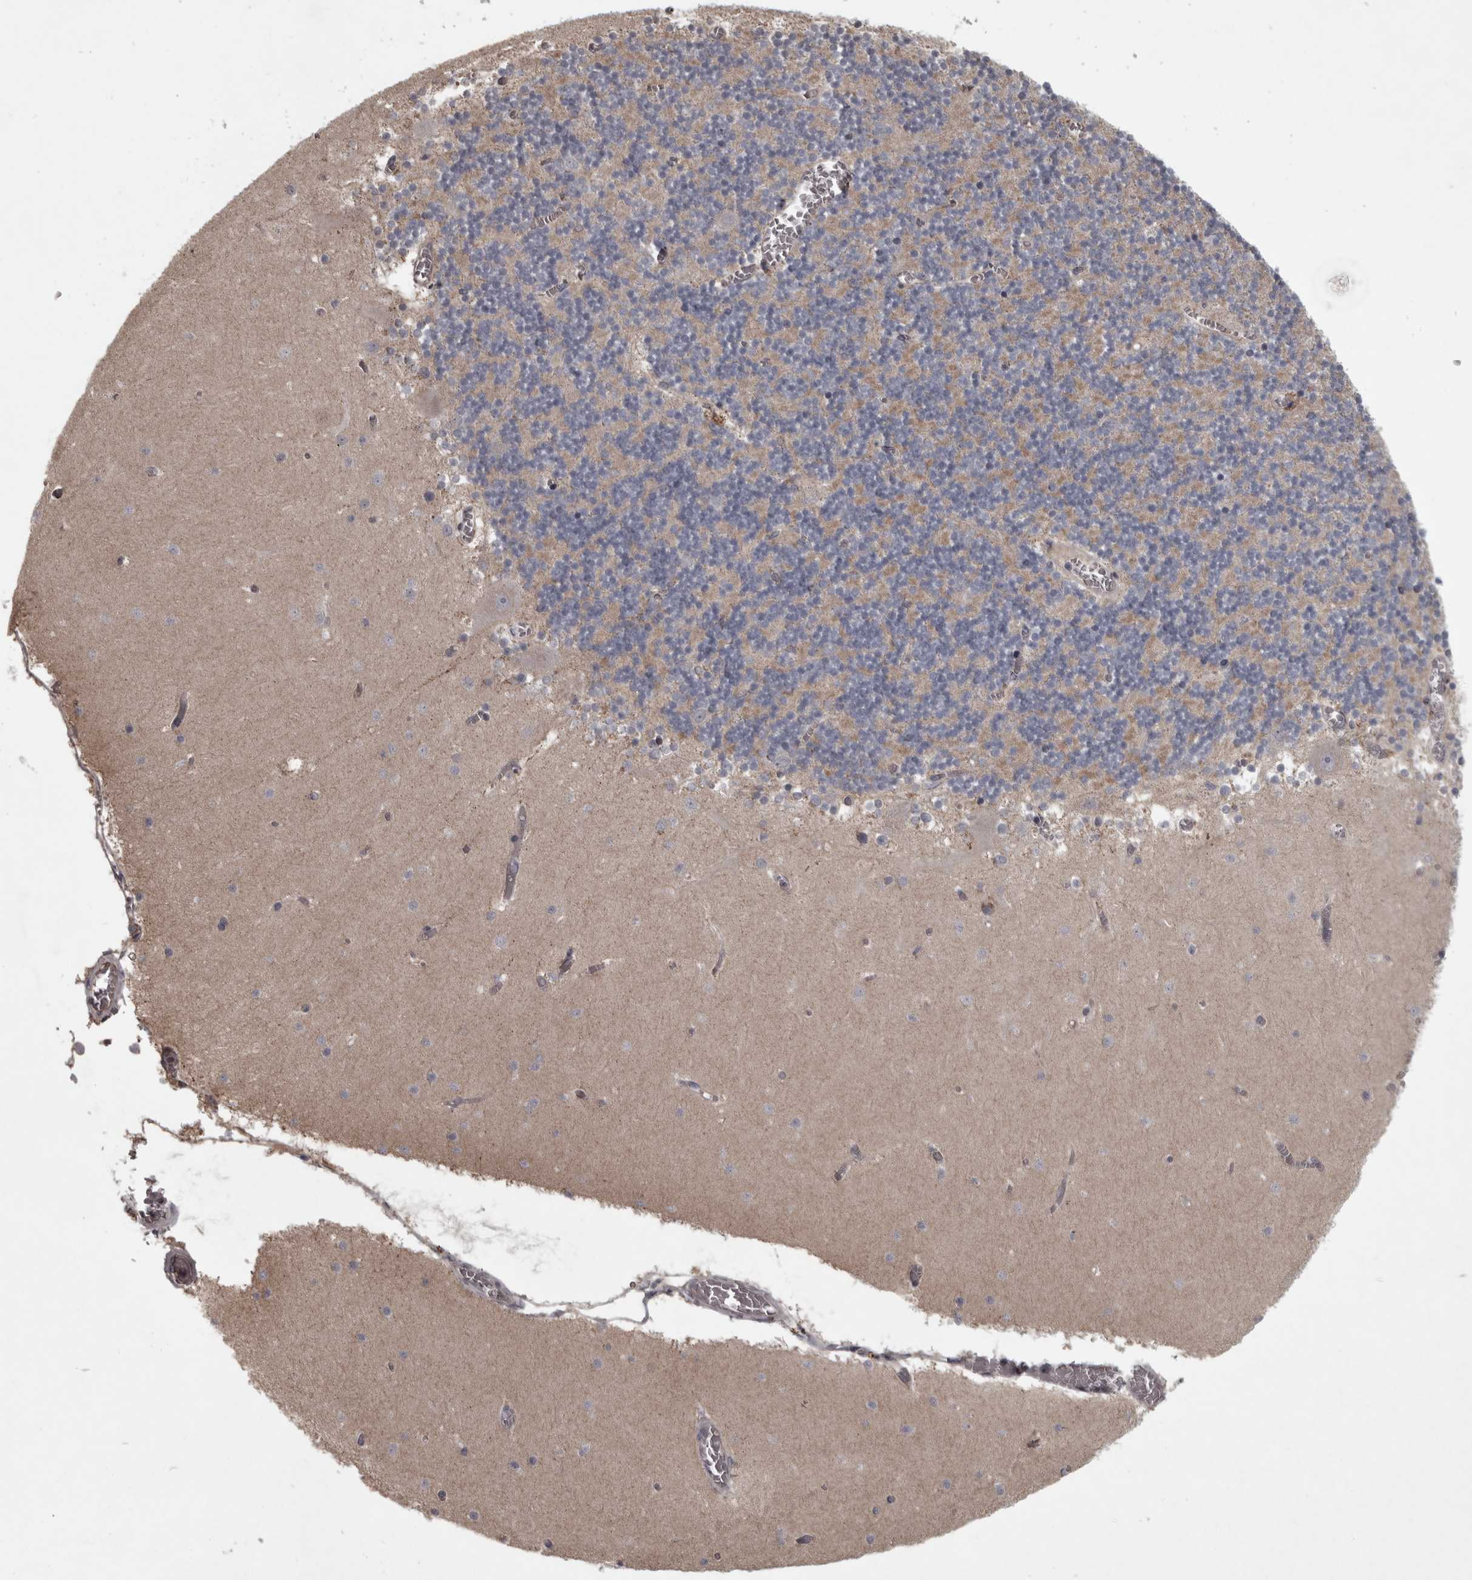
{"staining": {"intensity": "moderate", "quantity": "<25%", "location": "cytoplasmic/membranous"}, "tissue": "cerebellum", "cell_type": "Cells in granular layer", "image_type": "normal", "snomed": [{"axis": "morphology", "description": "Normal tissue, NOS"}, {"axis": "topography", "description": "Cerebellum"}], "caption": "Cerebellum stained with DAB IHC displays low levels of moderate cytoplasmic/membranous positivity in approximately <25% of cells in granular layer. The protein of interest is shown in brown color, while the nuclei are stained blue.", "gene": "PCDH17", "patient": {"sex": "female", "age": 28}}